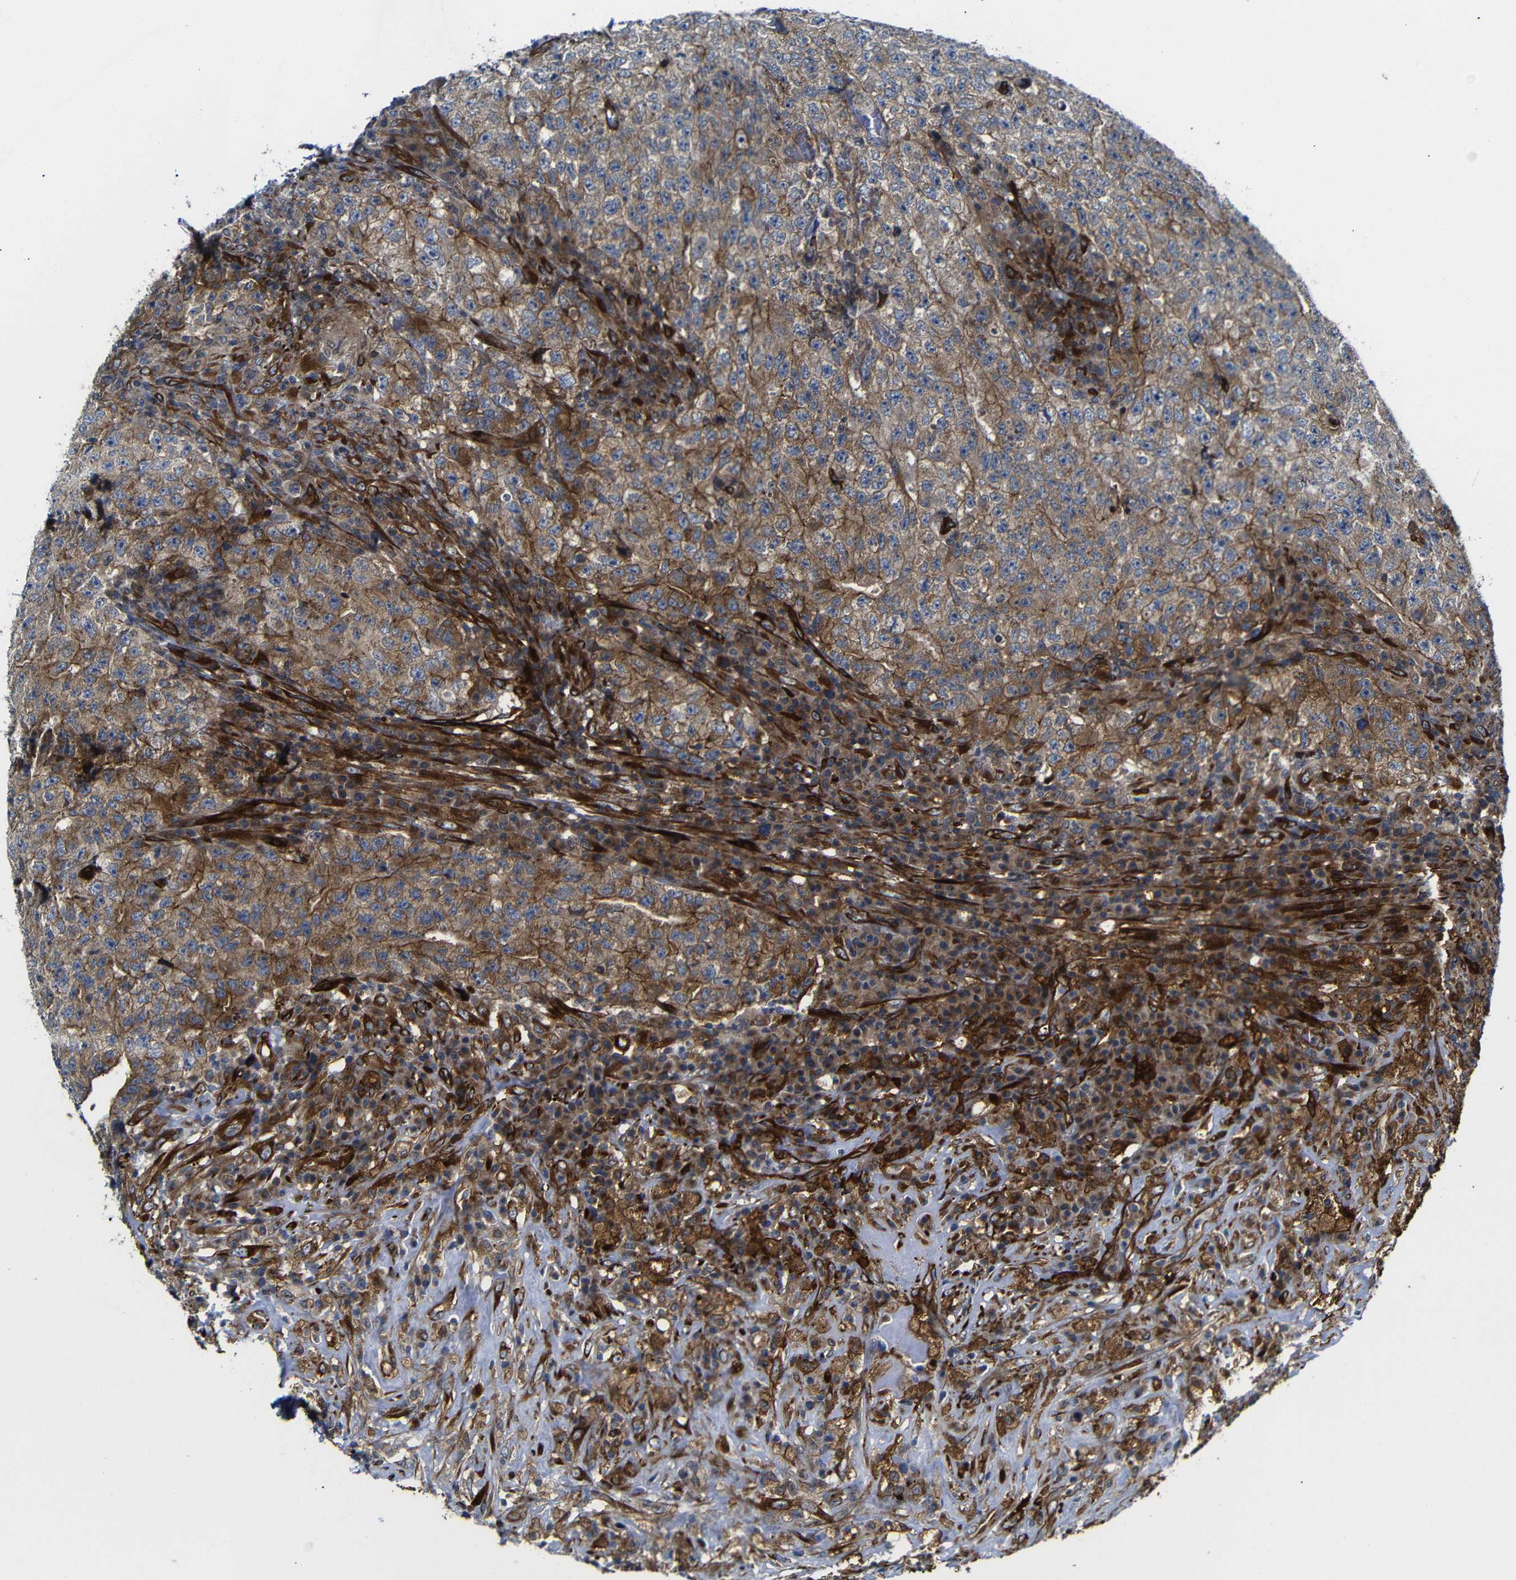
{"staining": {"intensity": "moderate", "quantity": ">75%", "location": "cytoplasmic/membranous"}, "tissue": "testis cancer", "cell_type": "Tumor cells", "image_type": "cancer", "snomed": [{"axis": "morphology", "description": "Necrosis, NOS"}, {"axis": "morphology", "description": "Carcinoma, Embryonal, NOS"}, {"axis": "topography", "description": "Testis"}], "caption": "An IHC photomicrograph of neoplastic tissue is shown. Protein staining in brown highlights moderate cytoplasmic/membranous positivity in testis cancer within tumor cells. (DAB IHC with brightfield microscopy, high magnification).", "gene": "PARP14", "patient": {"sex": "male", "age": 19}}